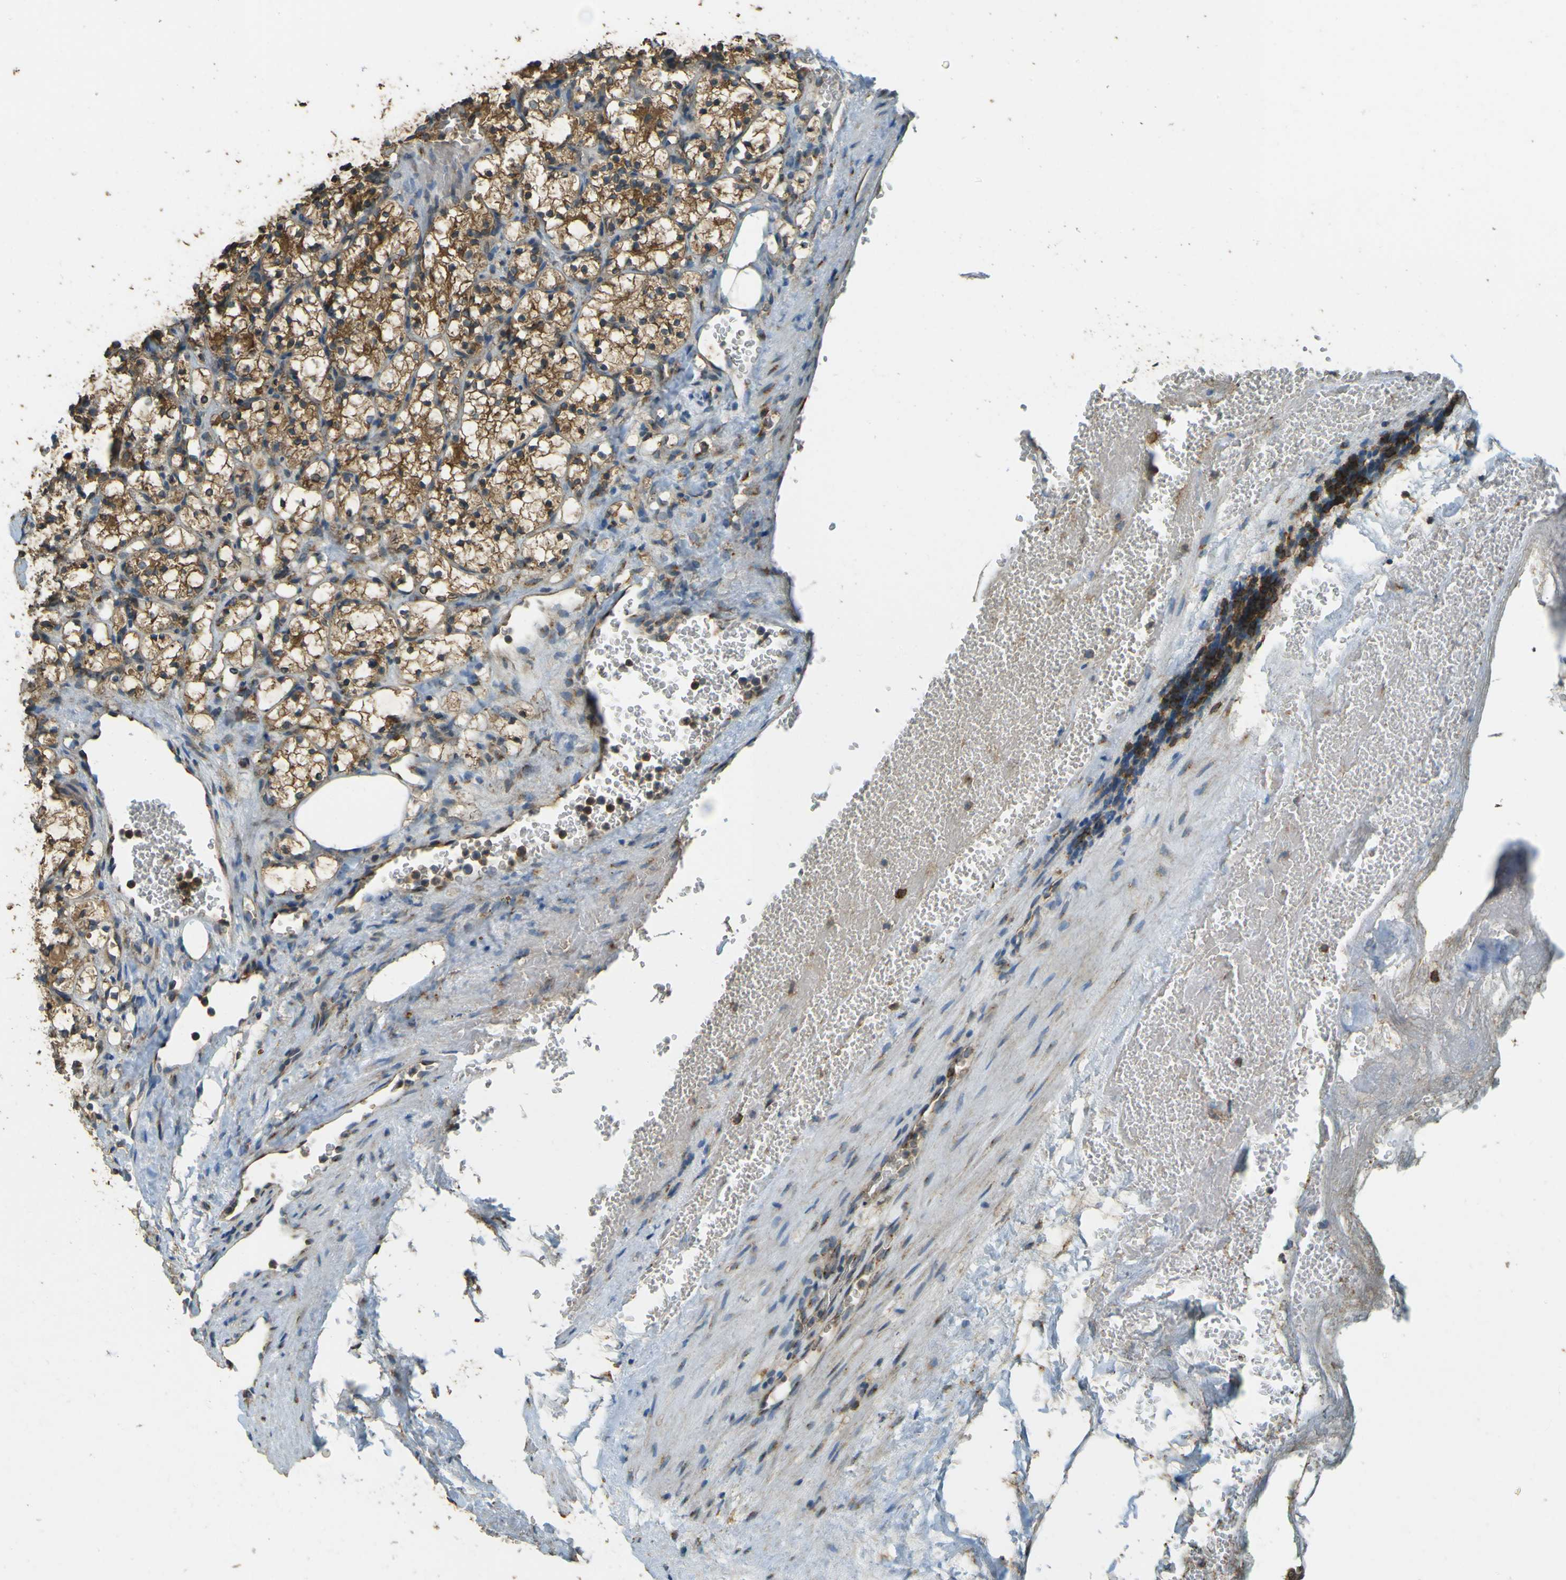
{"staining": {"intensity": "moderate", "quantity": ">75%", "location": "cytoplasmic/membranous"}, "tissue": "renal cancer", "cell_type": "Tumor cells", "image_type": "cancer", "snomed": [{"axis": "morphology", "description": "Adenocarcinoma, NOS"}, {"axis": "topography", "description": "Kidney"}], "caption": "An image of human renal adenocarcinoma stained for a protein displays moderate cytoplasmic/membranous brown staining in tumor cells.", "gene": "GOLGA1", "patient": {"sex": "female", "age": 69}}